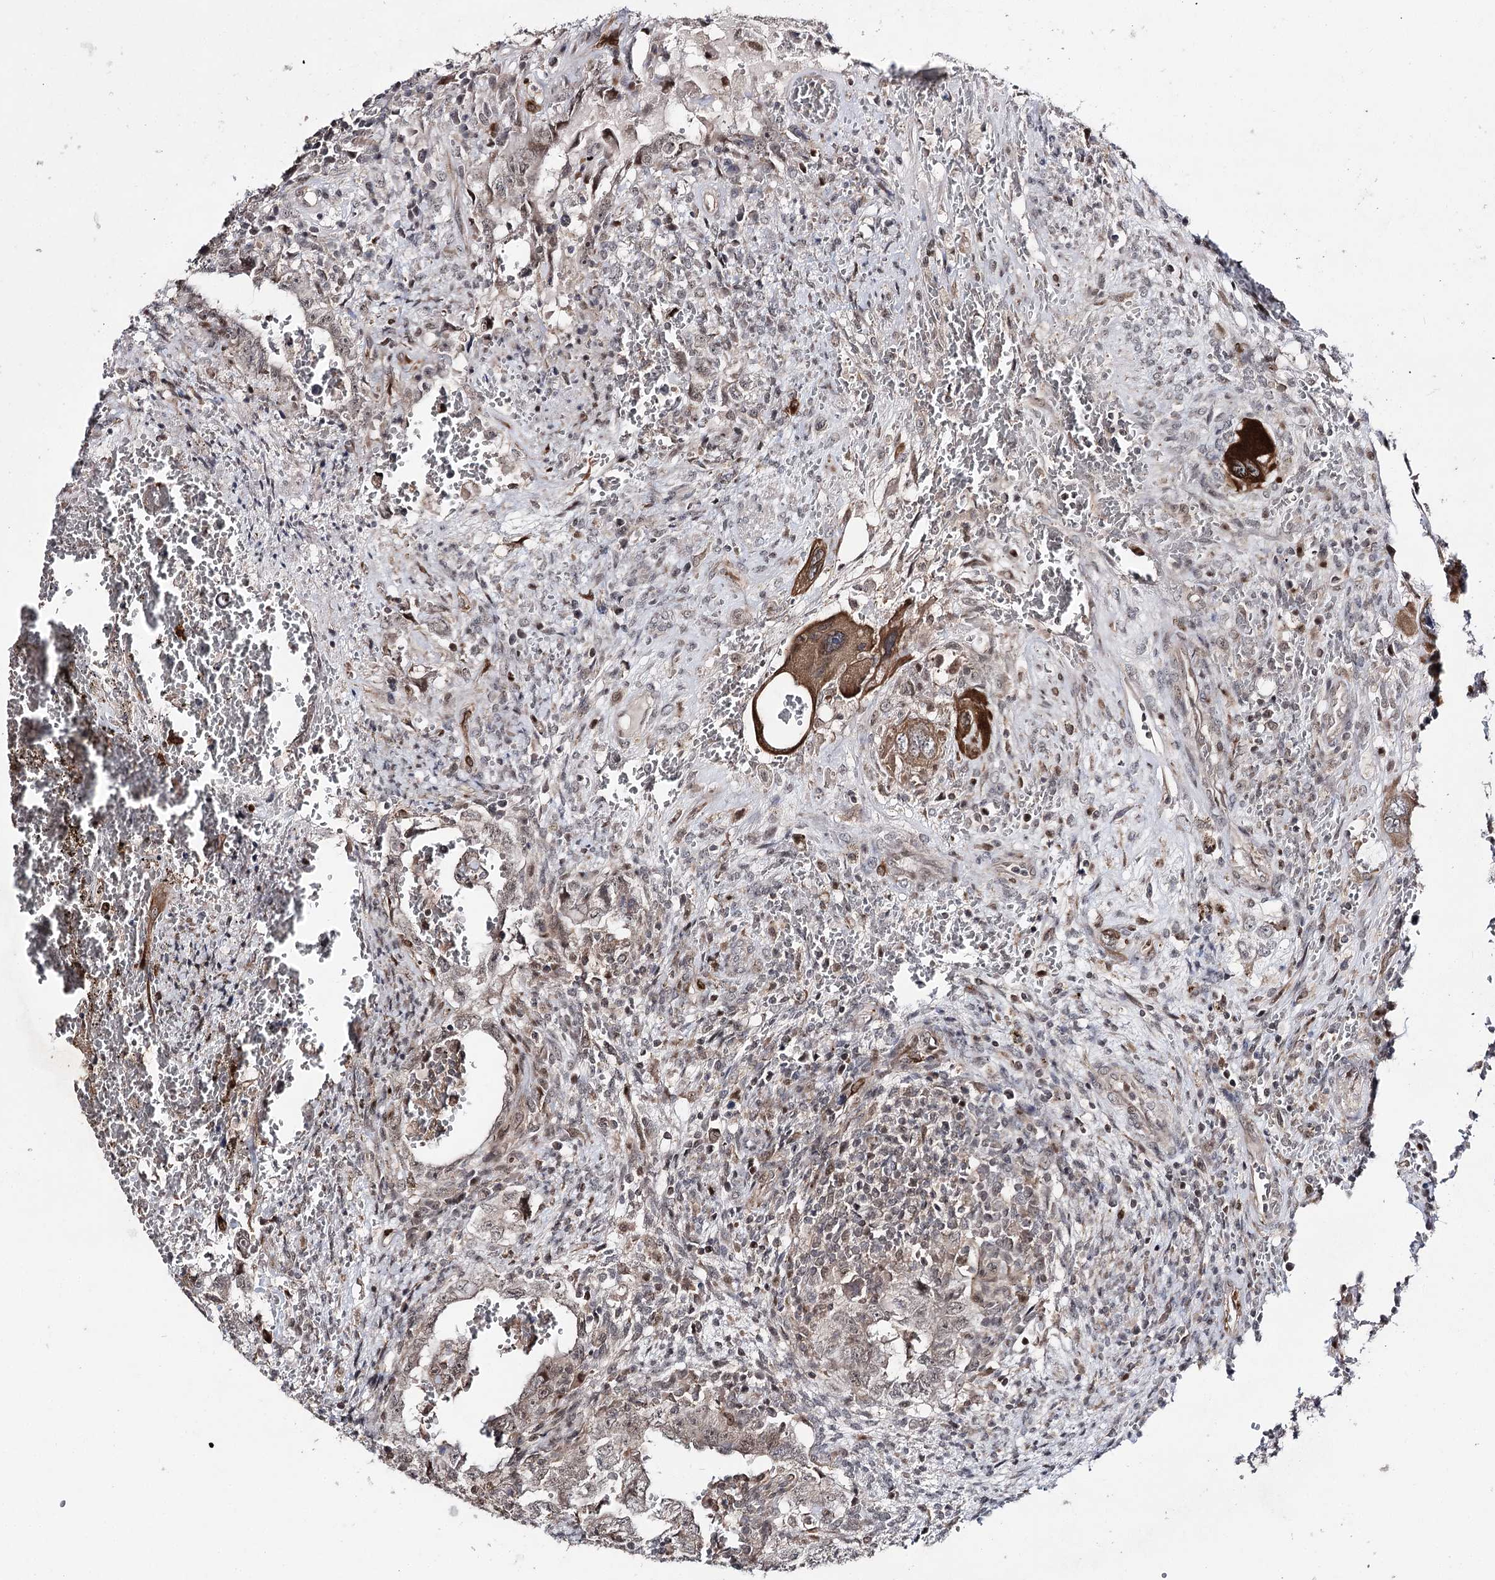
{"staining": {"intensity": "moderate", "quantity": "25%-75%", "location": "nuclear"}, "tissue": "testis cancer", "cell_type": "Tumor cells", "image_type": "cancer", "snomed": [{"axis": "morphology", "description": "Carcinoma, Embryonal, NOS"}, {"axis": "topography", "description": "Testis"}], "caption": "There is medium levels of moderate nuclear staining in tumor cells of testis embryonal carcinoma, as demonstrated by immunohistochemical staining (brown color).", "gene": "HSD11B2", "patient": {"sex": "male", "age": 26}}